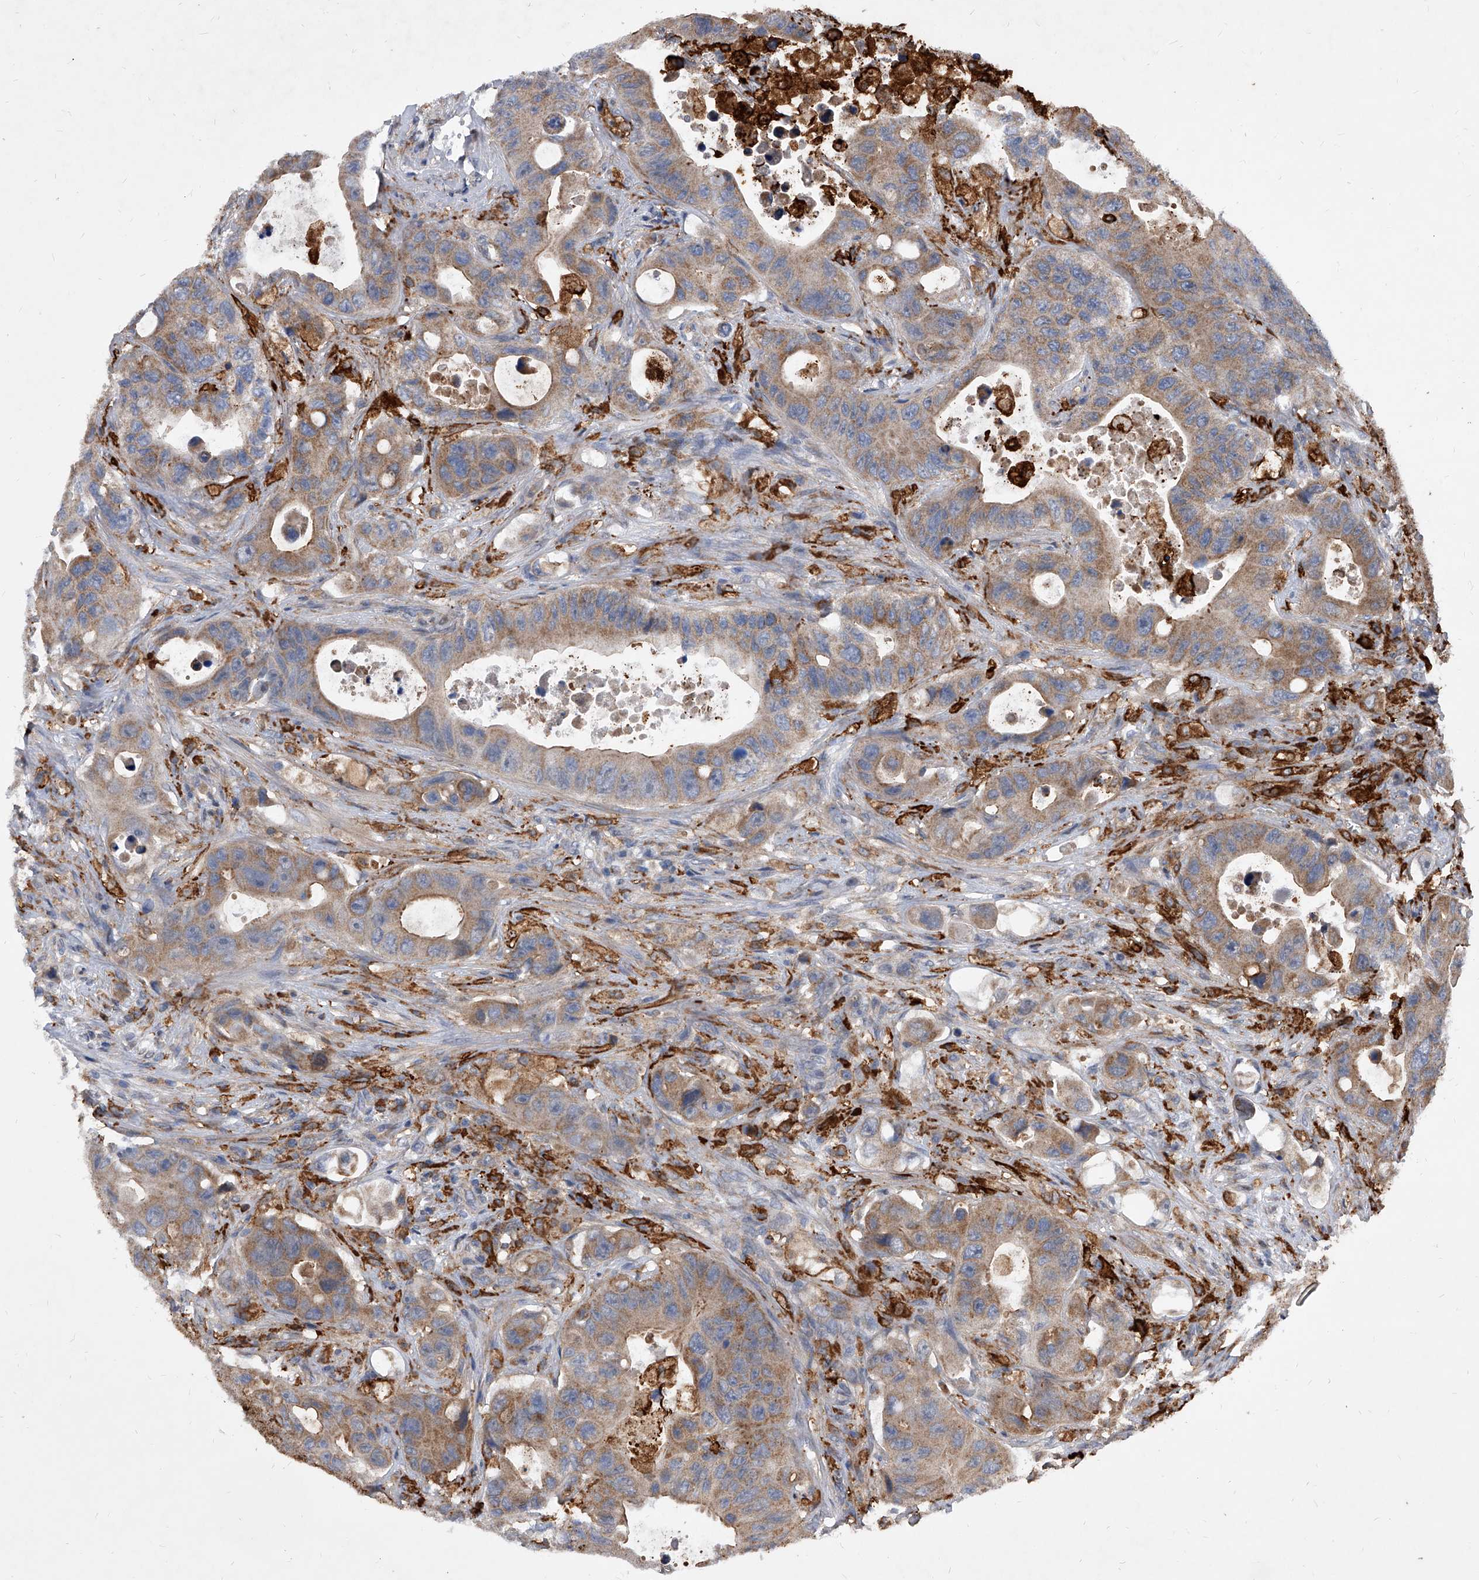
{"staining": {"intensity": "moderate", "quantity": ">75%", "location": "cytoplasmic/membranous"}, "tissue": "colorectal cancer", "cell_type": "Tumor cells", "image_type": "cancer", "snomed": [{"axis": "morphology", "description": "Adenocarcinoma, NOS"}, {"axis": "topography", "description": "Colon"}], "caption": "About >75% of tumor cells in human colorectal cancer (adenocarcinoma) show moderate cytoplasmic/membranous protein positivity as visualized by brown immunohistochemical staining.", "gene": "SOBP", "patient": {"sex": "female", "age": 46}}